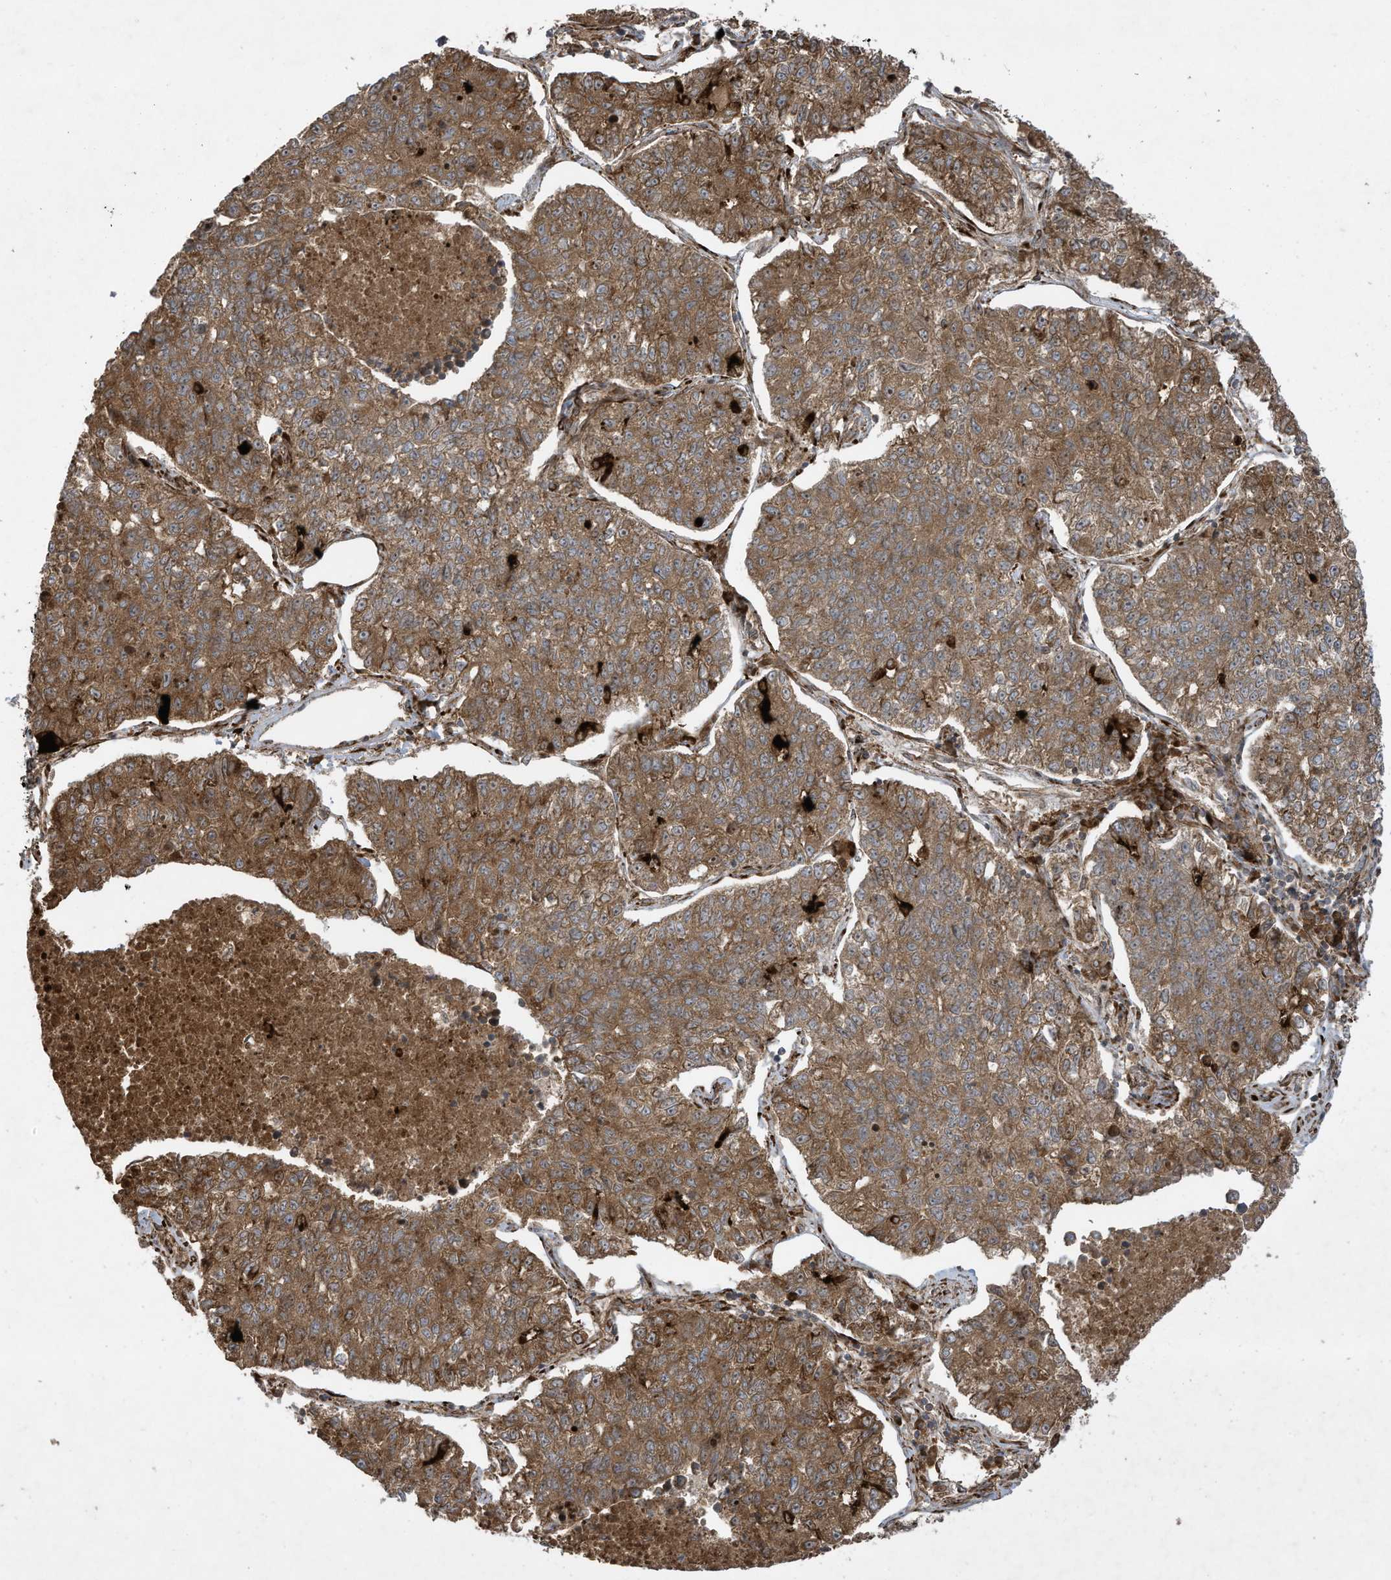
{"staining": {"intensity": "moderate", "quantity": ">75%", "location": "cytoplasmic/membranous"}, "tissue": "lung cancer", "cell_type": "Tumor cells", "image_type": "cancer", "snomed": [{"axis": "morphology", "description": "Adenocarcinoma, NOS"}, {"axis": "topography", "description": "Lung"}], "caption": "Lung adenocarcinoma tissue displays moderate cytoplasmic/membranous expression in about >75% of tumor cells, visualized by immunohistochemistry.", "gene": "DDIT4", "patient": {"sex": "male", "age": 49}}